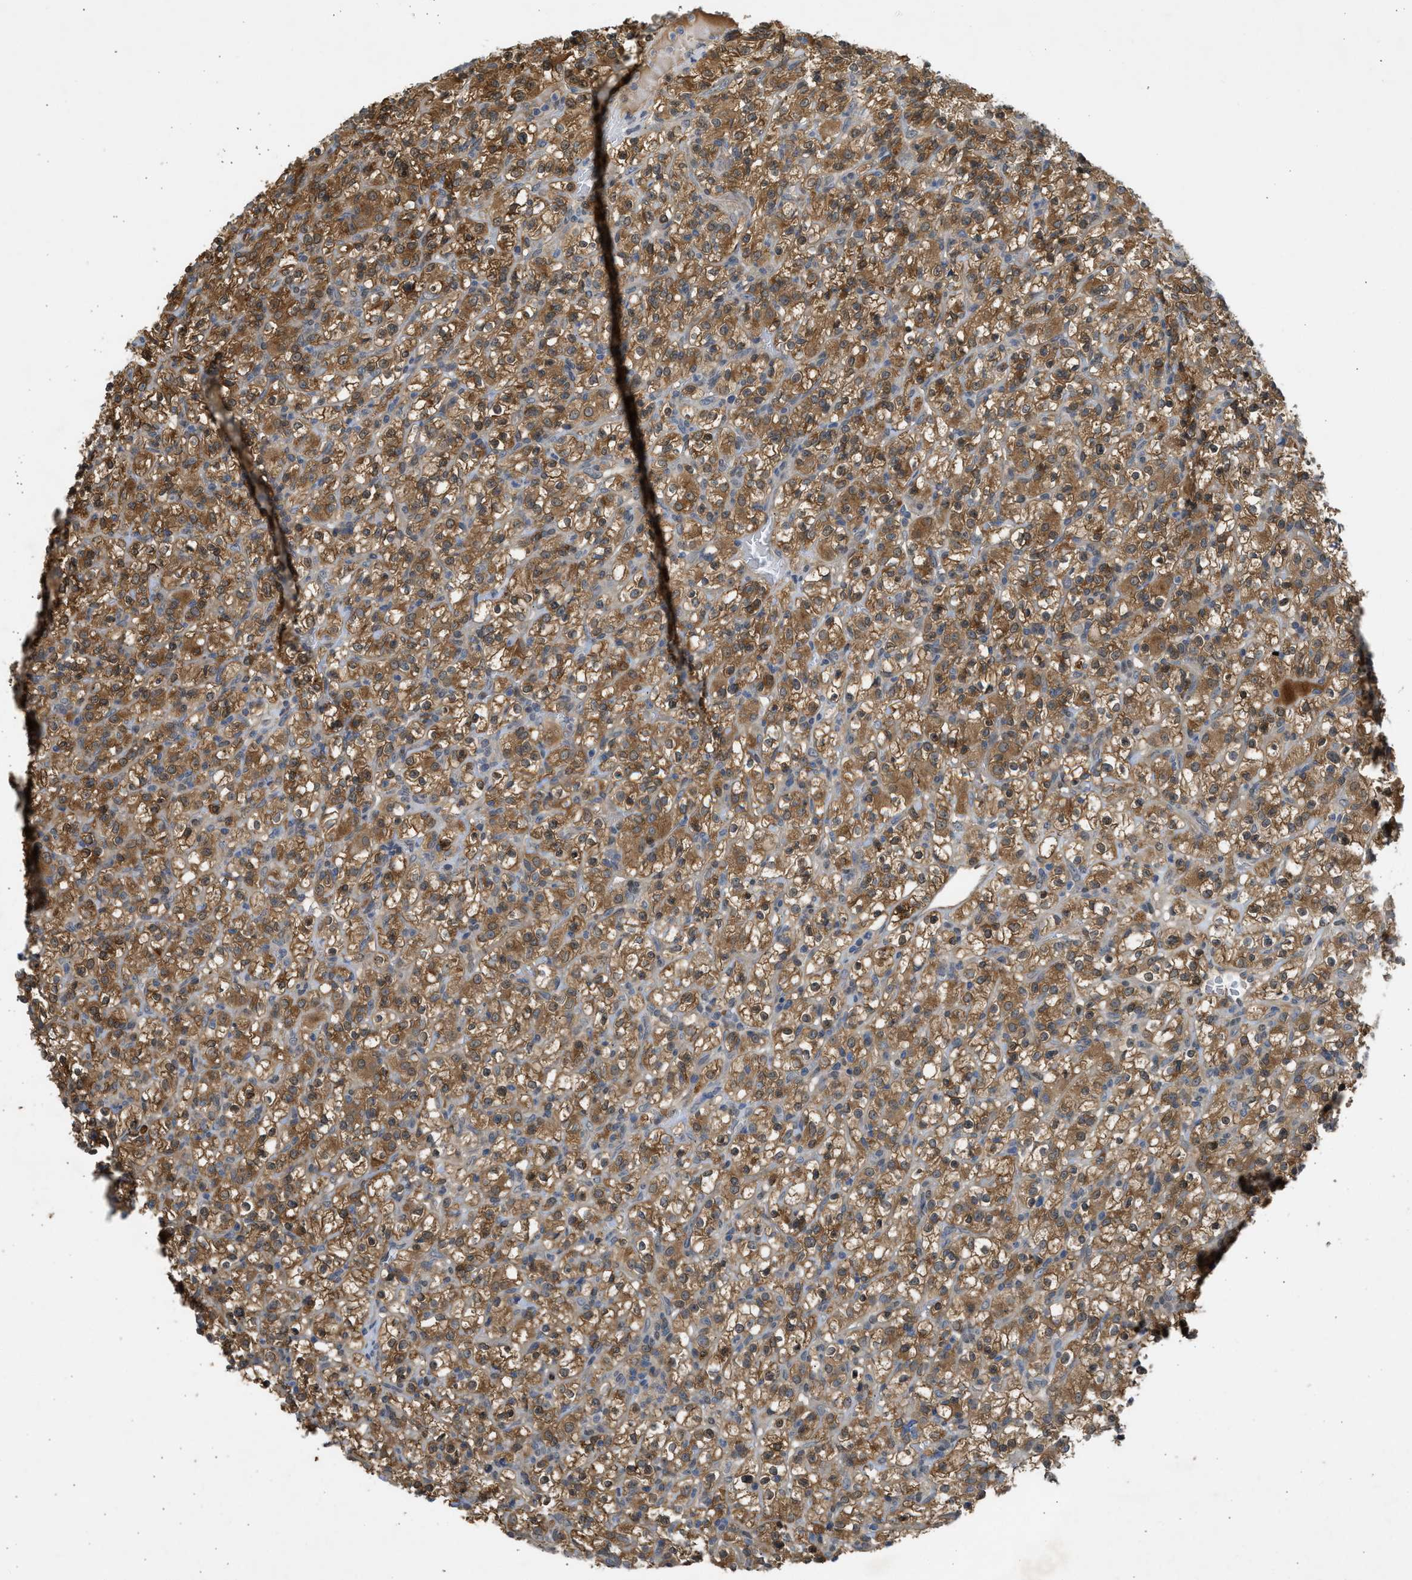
{"staining": {"intensity": "moderate", "quantity": ">75%", "location": "cytoplasmic/membranous"}, "tissue": "renal cancer", "cell_type": "Tumor cells", "image_type": "cancer", "snomed": [{"axis": "morphology", "description": "Normal tissue, NOS"}, {"axis": "morphology", "description": "Adenocarcinoma, NOS"}, {"axis": "topography", "description": "Kidney"}], "caption": "This histopathology image displays renal cancer stained with IHC to label a protein in brown. The cytoplasmic/membranous of tumor cells show moderate positivity for the protein. Nuclei are counter-stained blue.", "gene": "MAPK7", "patient": {"sex": "female", "age": 72}}